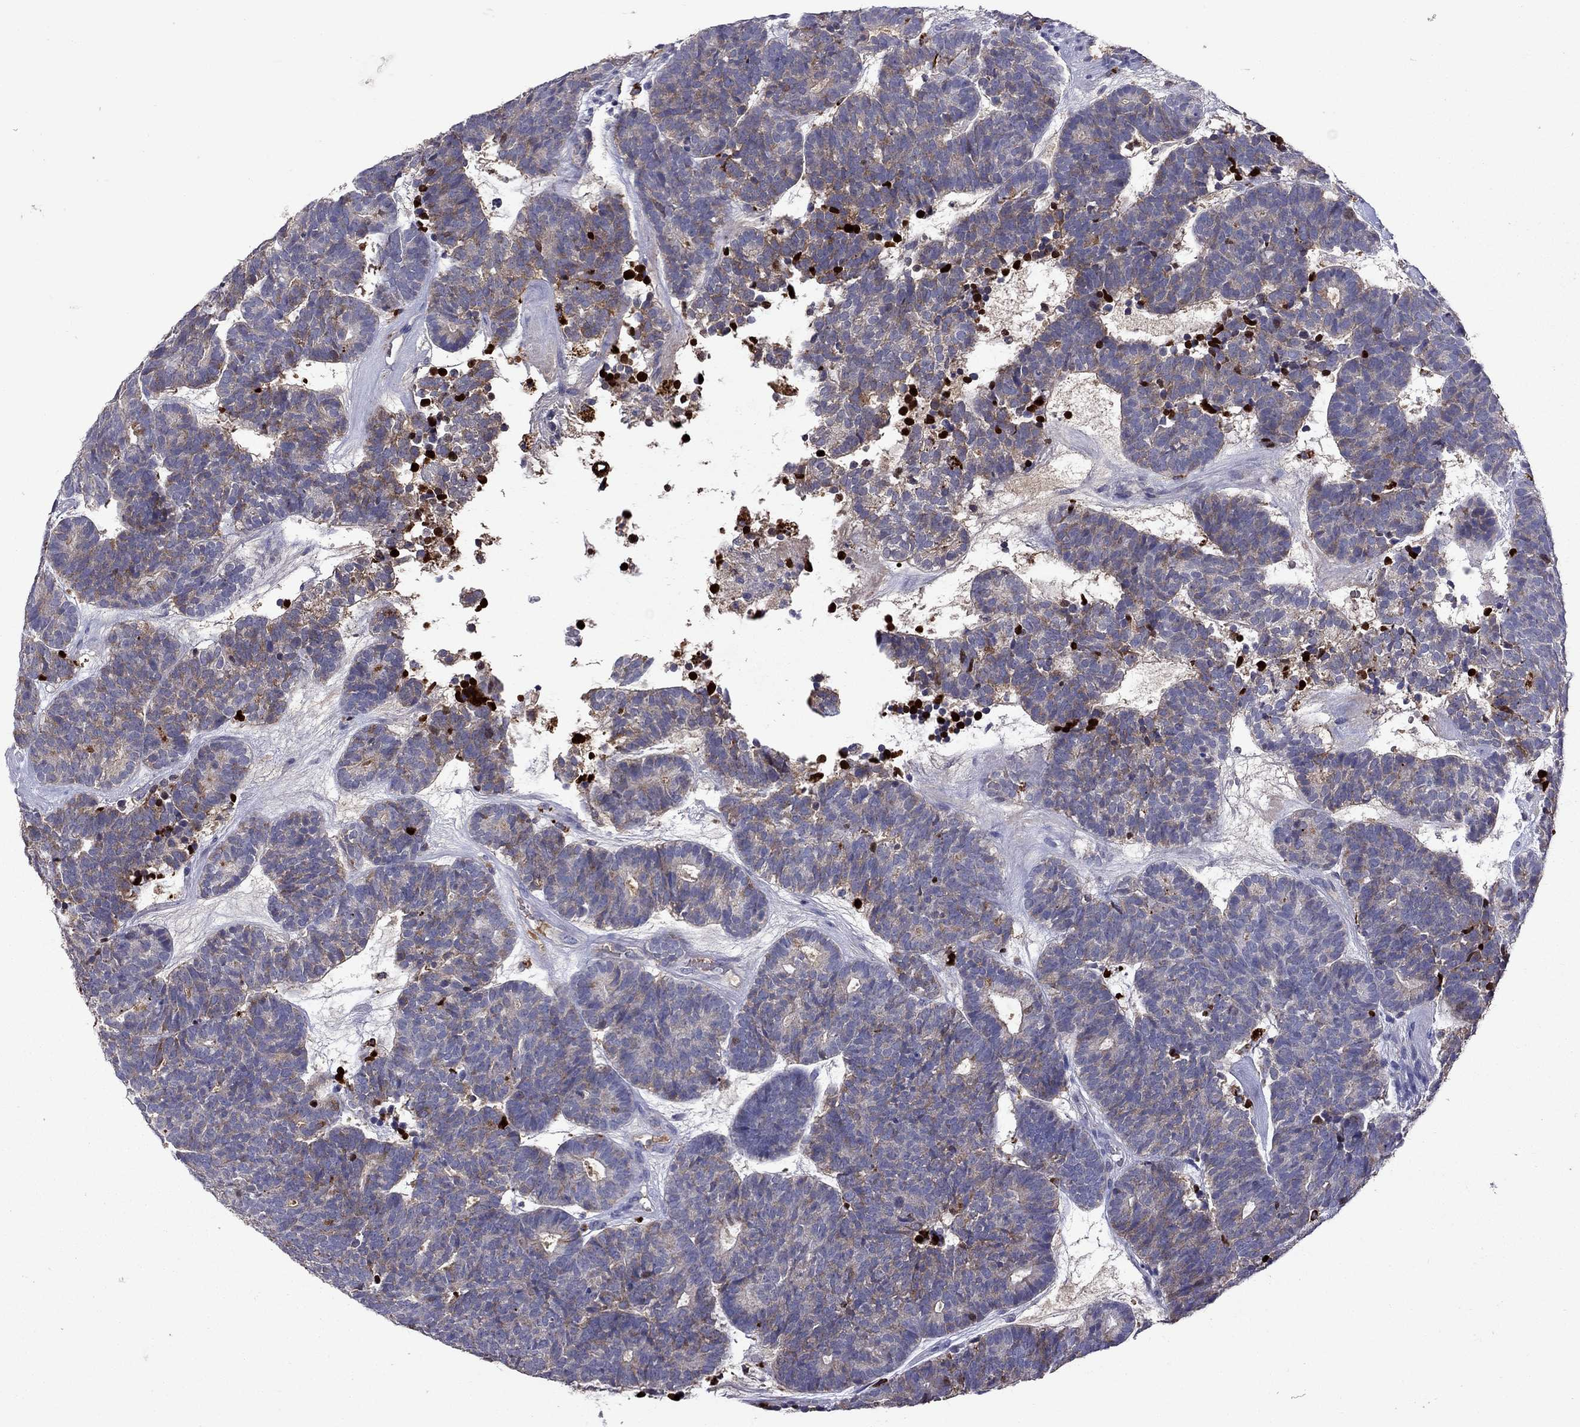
{"staining": {"intensity": "moderate", "quantity": ">75%", "location": "cytoplasmic/membranous"}, "tissue": "head and neck cancer", "cell_type": "Tumor cells", "image_type": "cancer", "snomed": [{"axis": "morphology", "description": "Adenocarcinoma, NOS"}, {"axis": "topography", "description": "Head-Neck"}], "caption": "Head and neck adenocarcinoma tissue reveals moderate cytoplasmic/membranous expression in about >75% of tumor cells", "gene": "SERPINA3", "patient": {"sex": "female", "age": 81}}